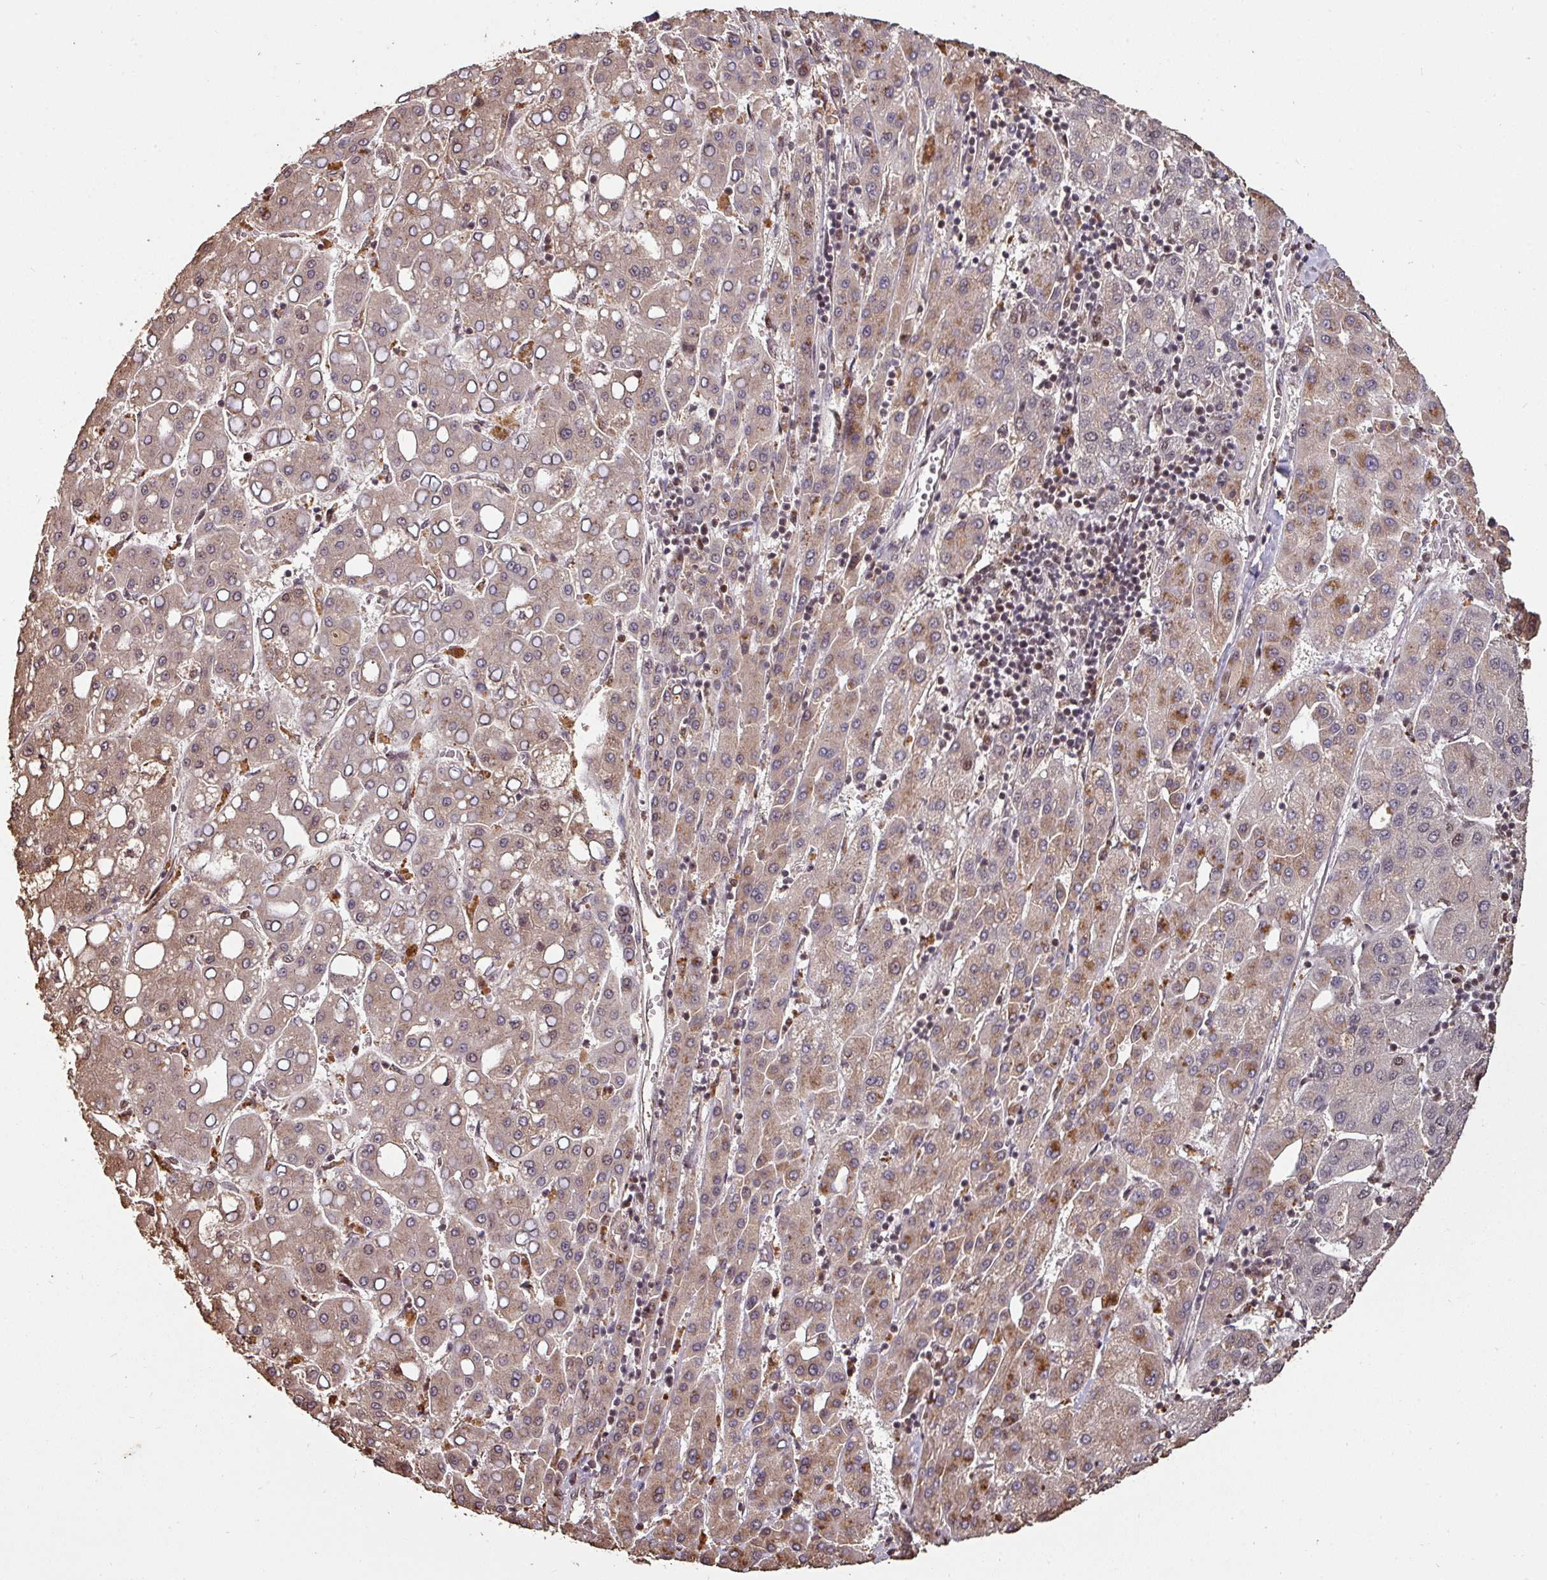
{"staining": {"intensity": "moderate", "quantity": "25%-75%", "location": "cytoplasmic/membranous,nuclear"}, "tissue": "liver cancer", "cell_type": "Tumor cells", "image_type": "cancer", "snomed": [{"axis": "morphology", "description": "Carcinoma, Hepatocellular, NOS"}, {"axis": "topography", "description": "Liver"}], "caption": "A photomicrograph of liver hepatocellular carcinoma stained for a protein displays moderate cytoplasmic/membranous and nuclear brown staining in tumor cells.", "gene": "POLD1", "patient": {"sex": "male", "age": 65}}